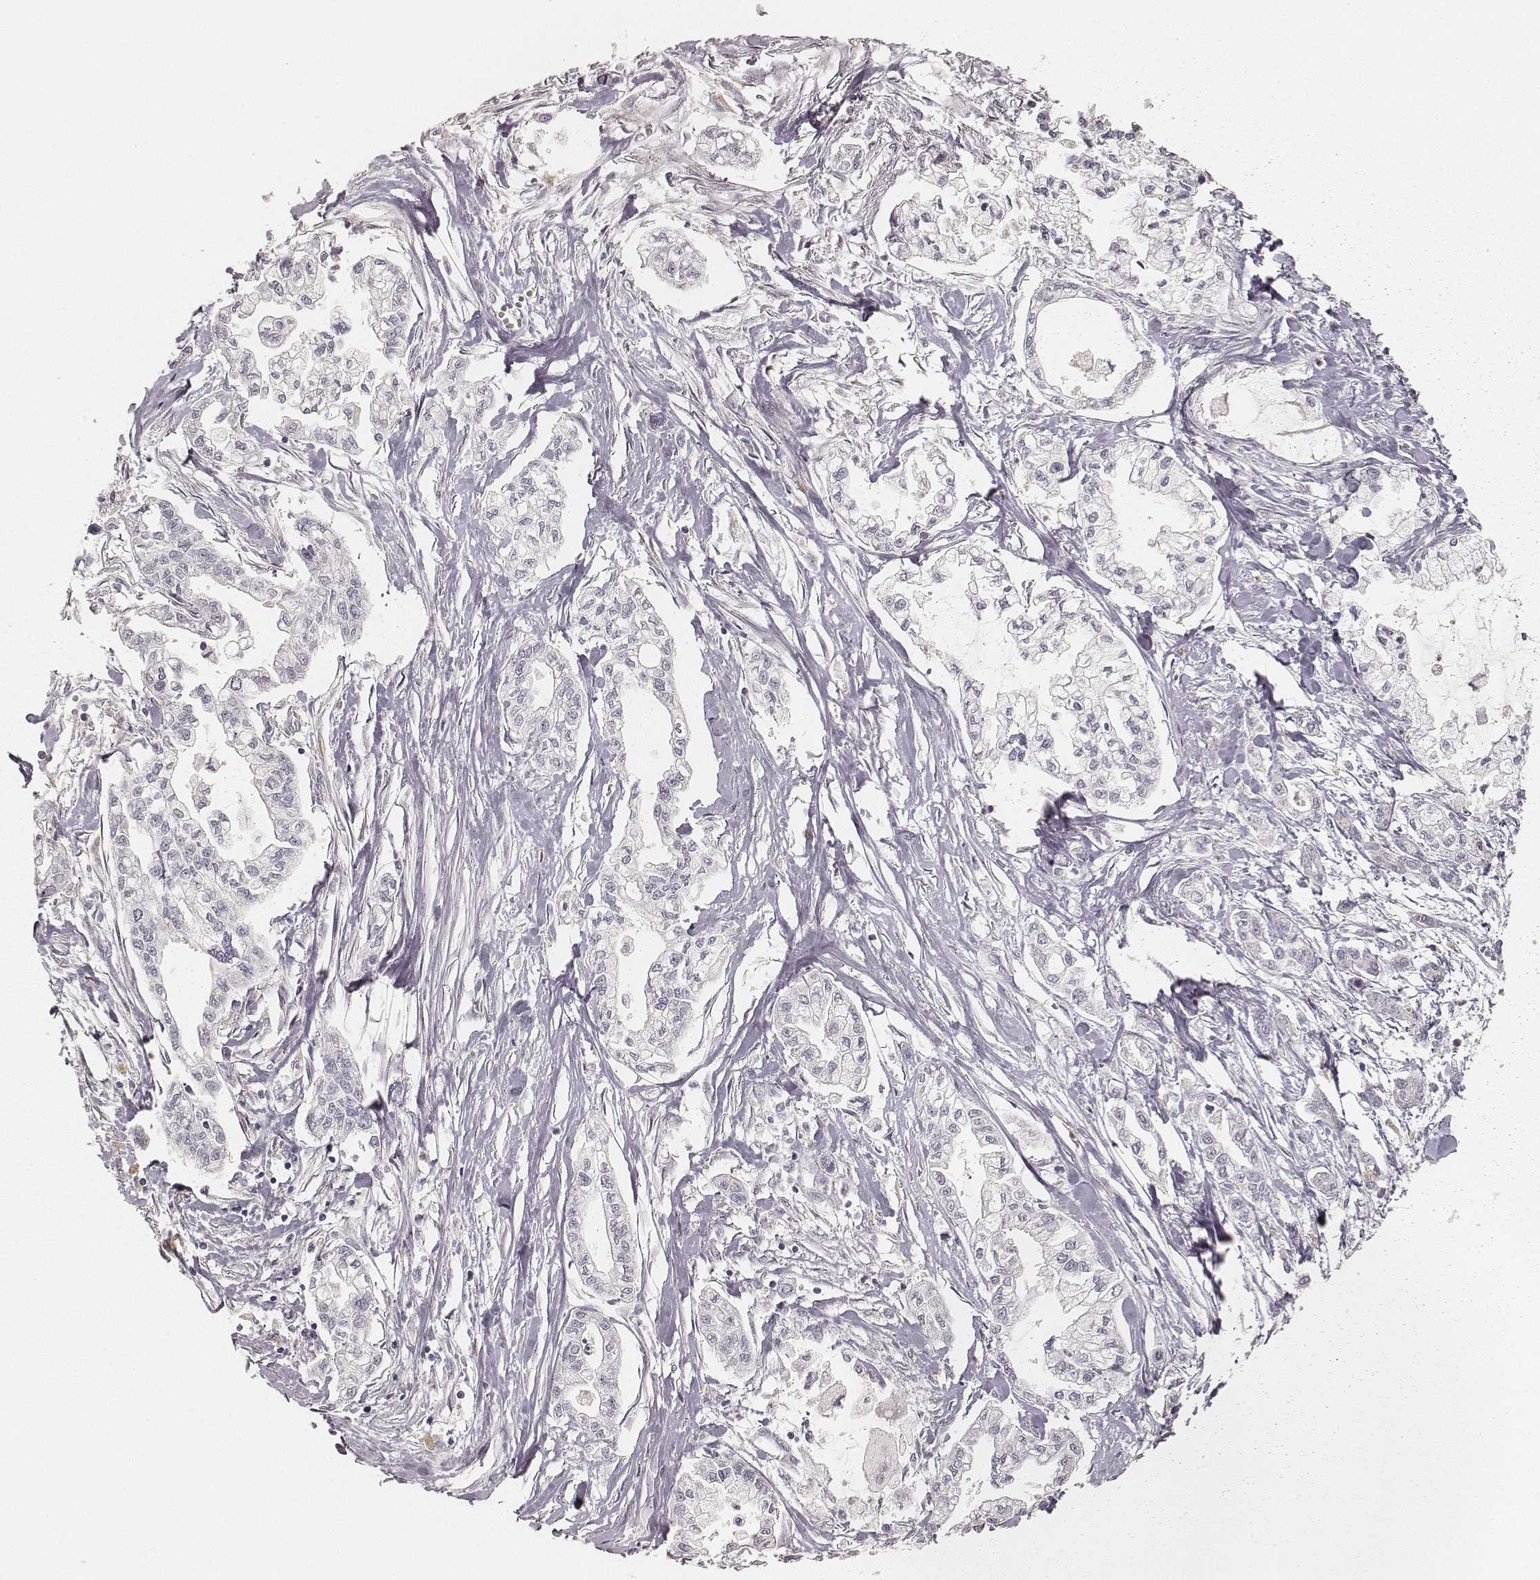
{"staining": {"intensity": "negative", "quantity": "none", "location": "none"}, "tissue": "pancreatic cancer", "cell_type": "Tumor cells", "image_type": "cancer", "snomed": [{"axis": "morphology", "description": "Adenocarcinoma, NOS"}, {"axis": "topography", "description": "Pancreas"}], "caption": "The IHC image has no significant staining in tumor cells of pancreatic cancer tissue. (DAB IHC, high magnification).", "gene": "GORASP2", "patient": {"sex": "male", "age": 54}}